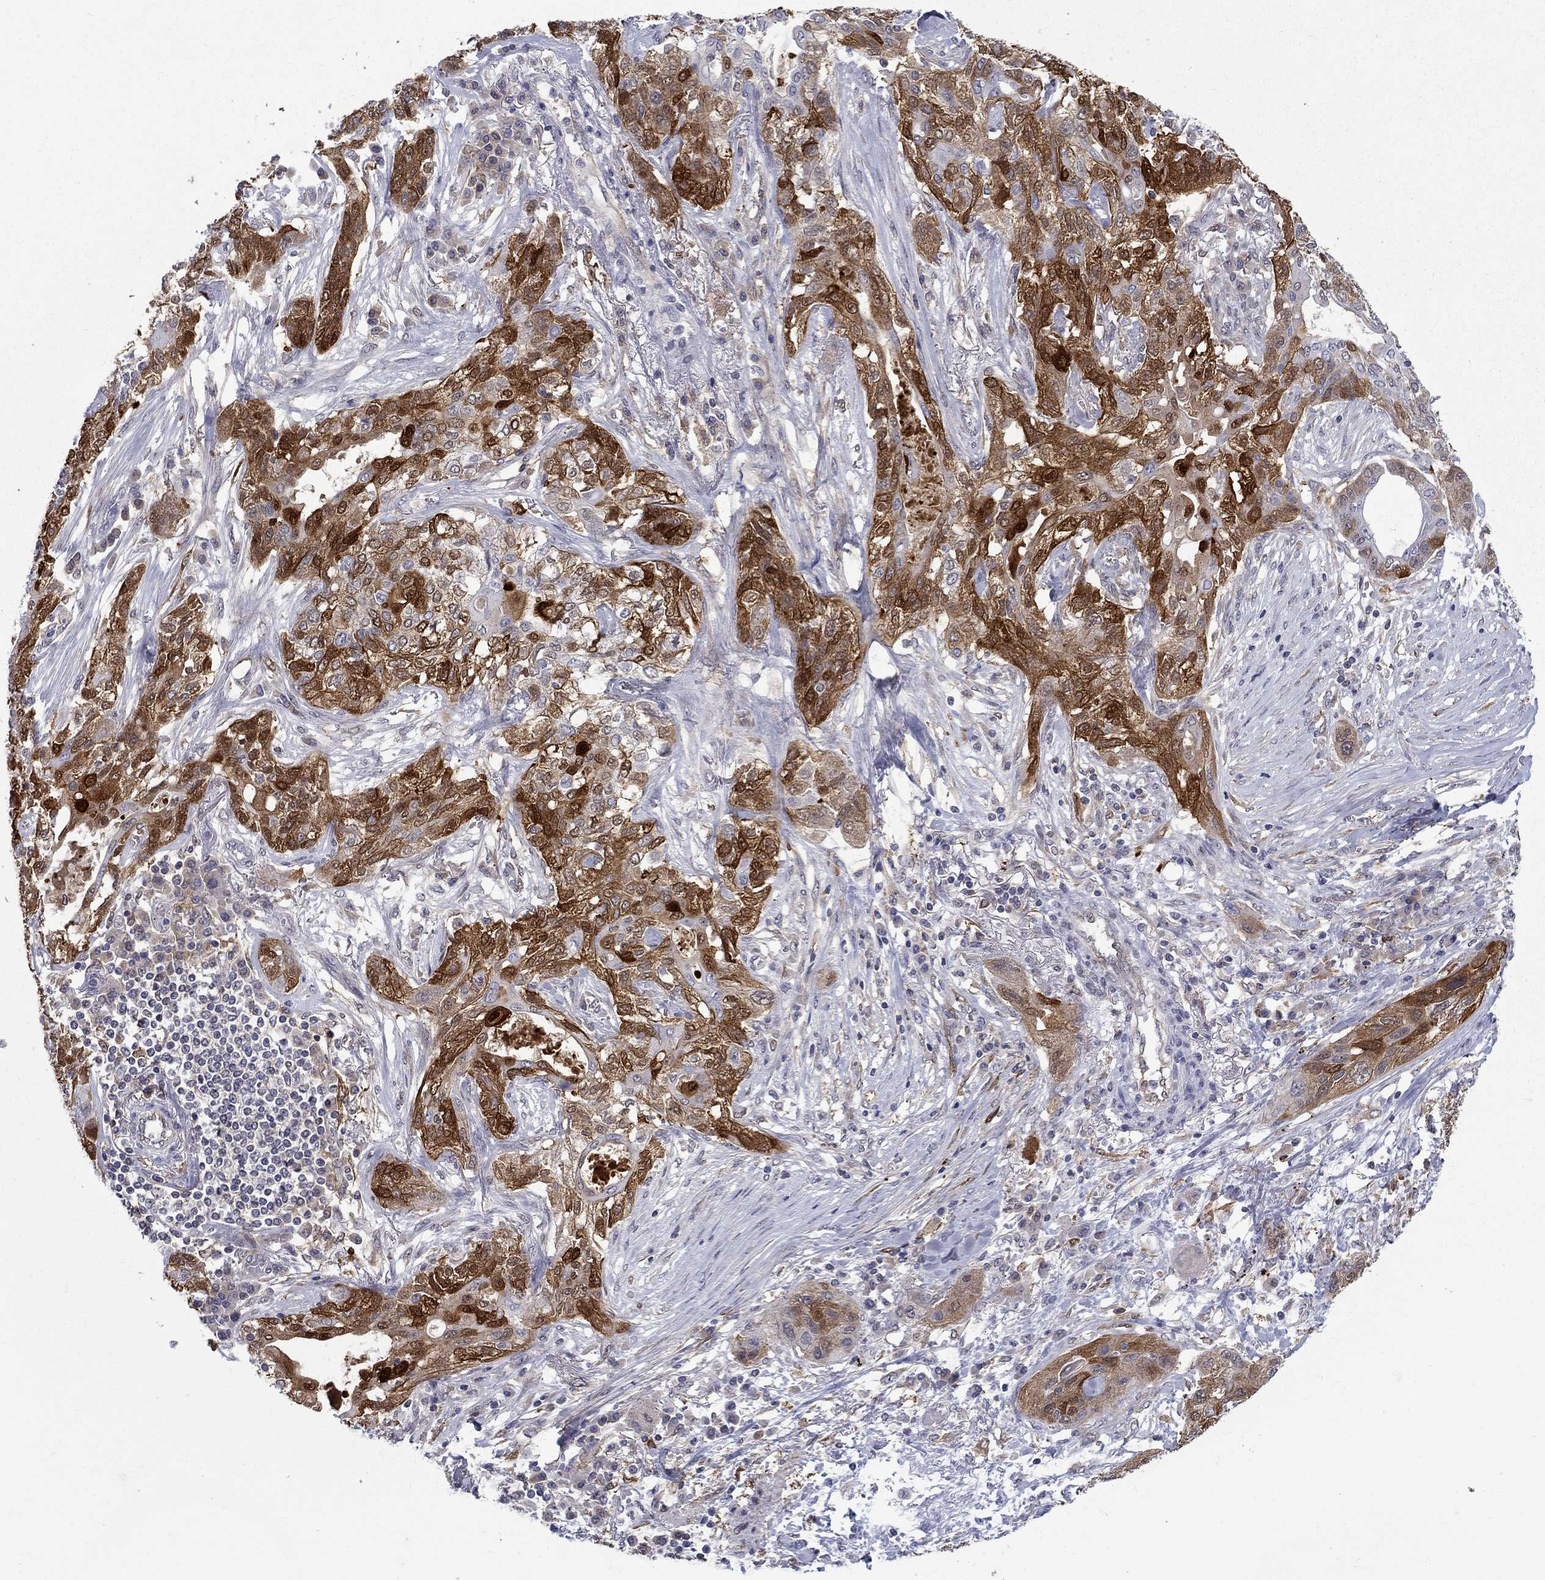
{"staining": {"intensity": "strong", "quantity": ">75%", "location": "cytoplasmic/membranous"}, "tissue": "lung cancer", "cell_type": "Tumor cells", "image_type": "cancer", "snomed": [{"axis": "morphology", "description": "Squamous cell carcinoma, NOS"}, {"axis": "topography", "description": "Lung"}], "caption": "A micrograph showing strong cytoplasmic/membranous staining in about >75% of tumor cells in lung cancer, as visualized by brown immunohistochemical staining.", "gene": "PCBP3", "patient": {"sex": "female", "age": 70}}